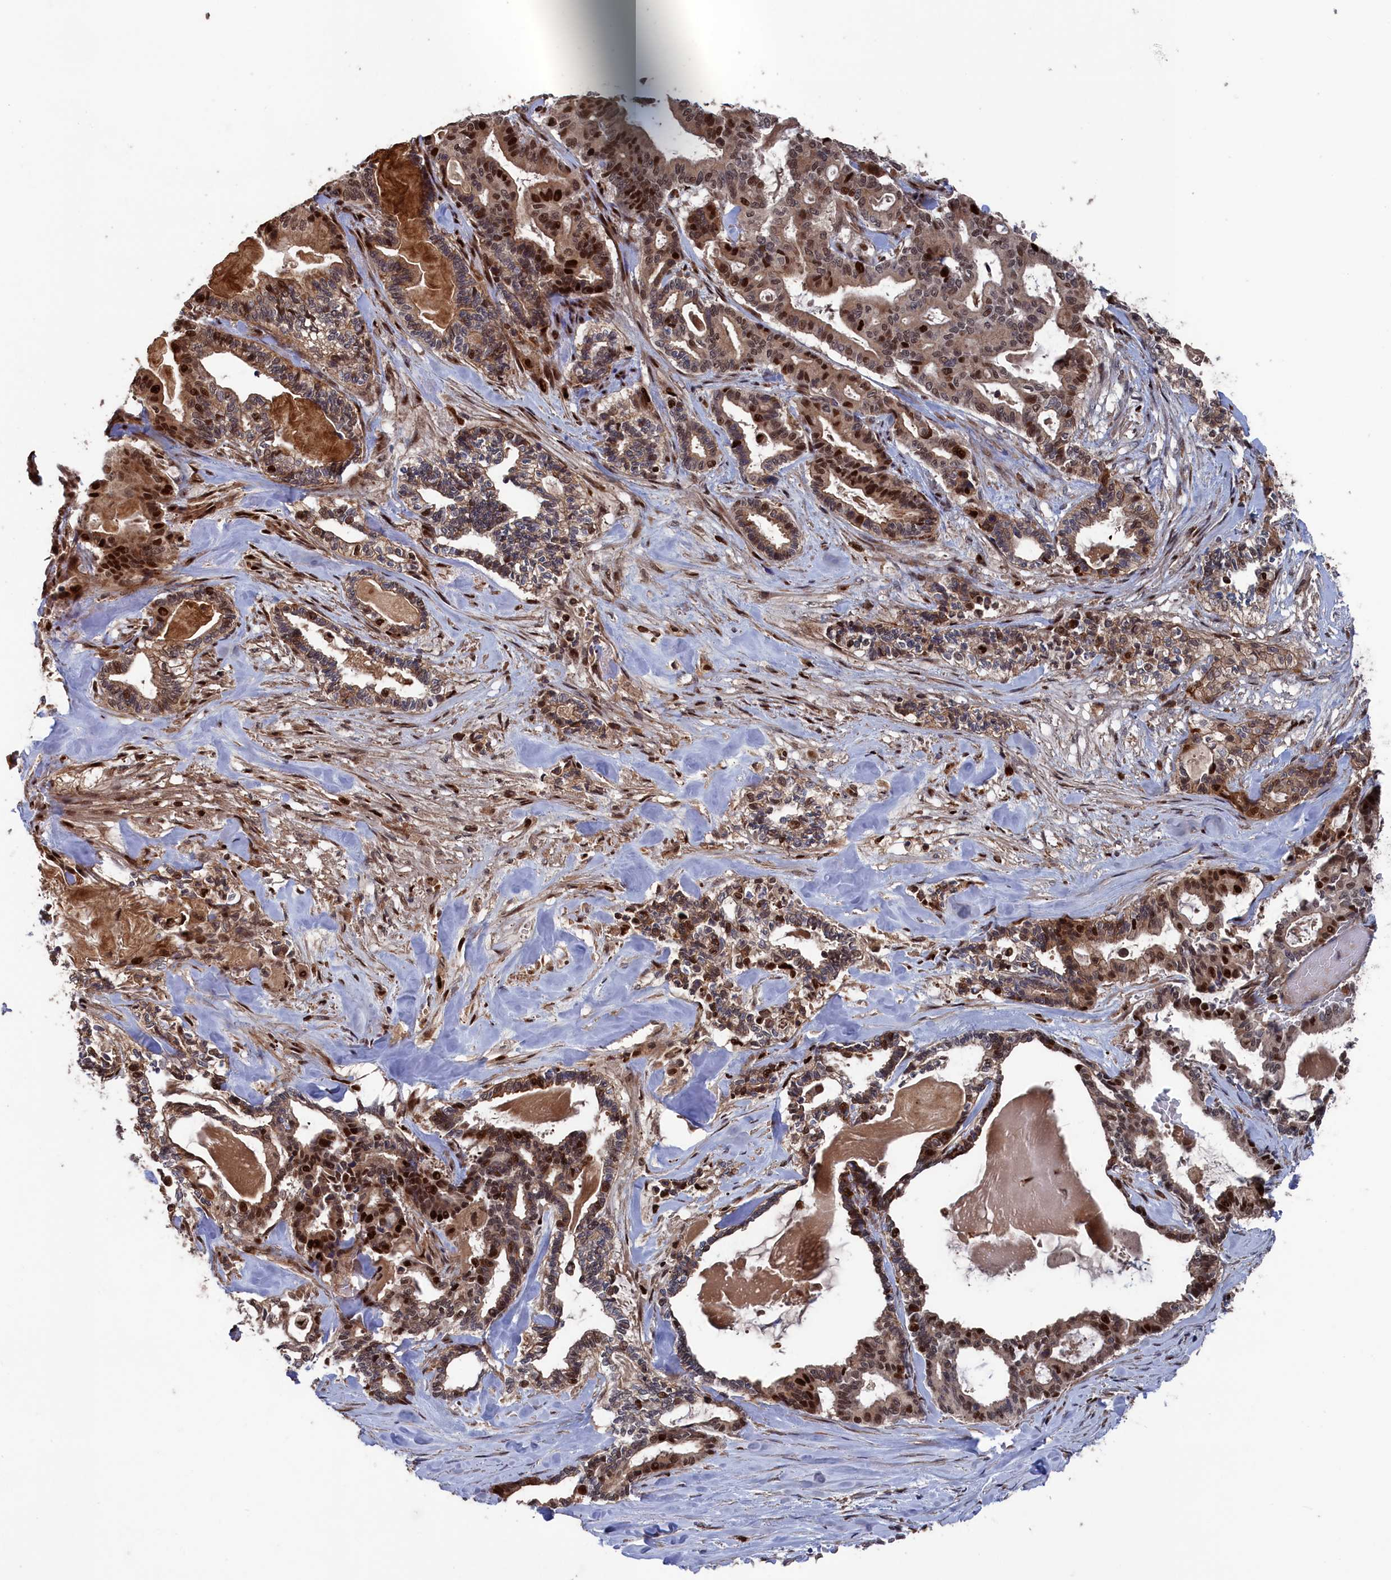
{"staining": {"intensity": "strong", "quantity": "25%-75%", "location": "cytoplasmic/membranous,nuclear"}, "tissue": "pancreatic cancer", "cell_type": "Tumor cells", "image_type": "cancer", "snomed": [{"axis": "morphology", "description": "Adenocarcinoma, NOS"}, {"axis": "topography", "description": "Pancreas"}], "caption": "Strong cytoplasmic/membranous and nuclear positivity is present in approximately 25%-75% of tumor cells in adenocarcinoma (pancreatic).", "gene": "PLA2G15", "patient": {"sex": "male", "age": 63}}